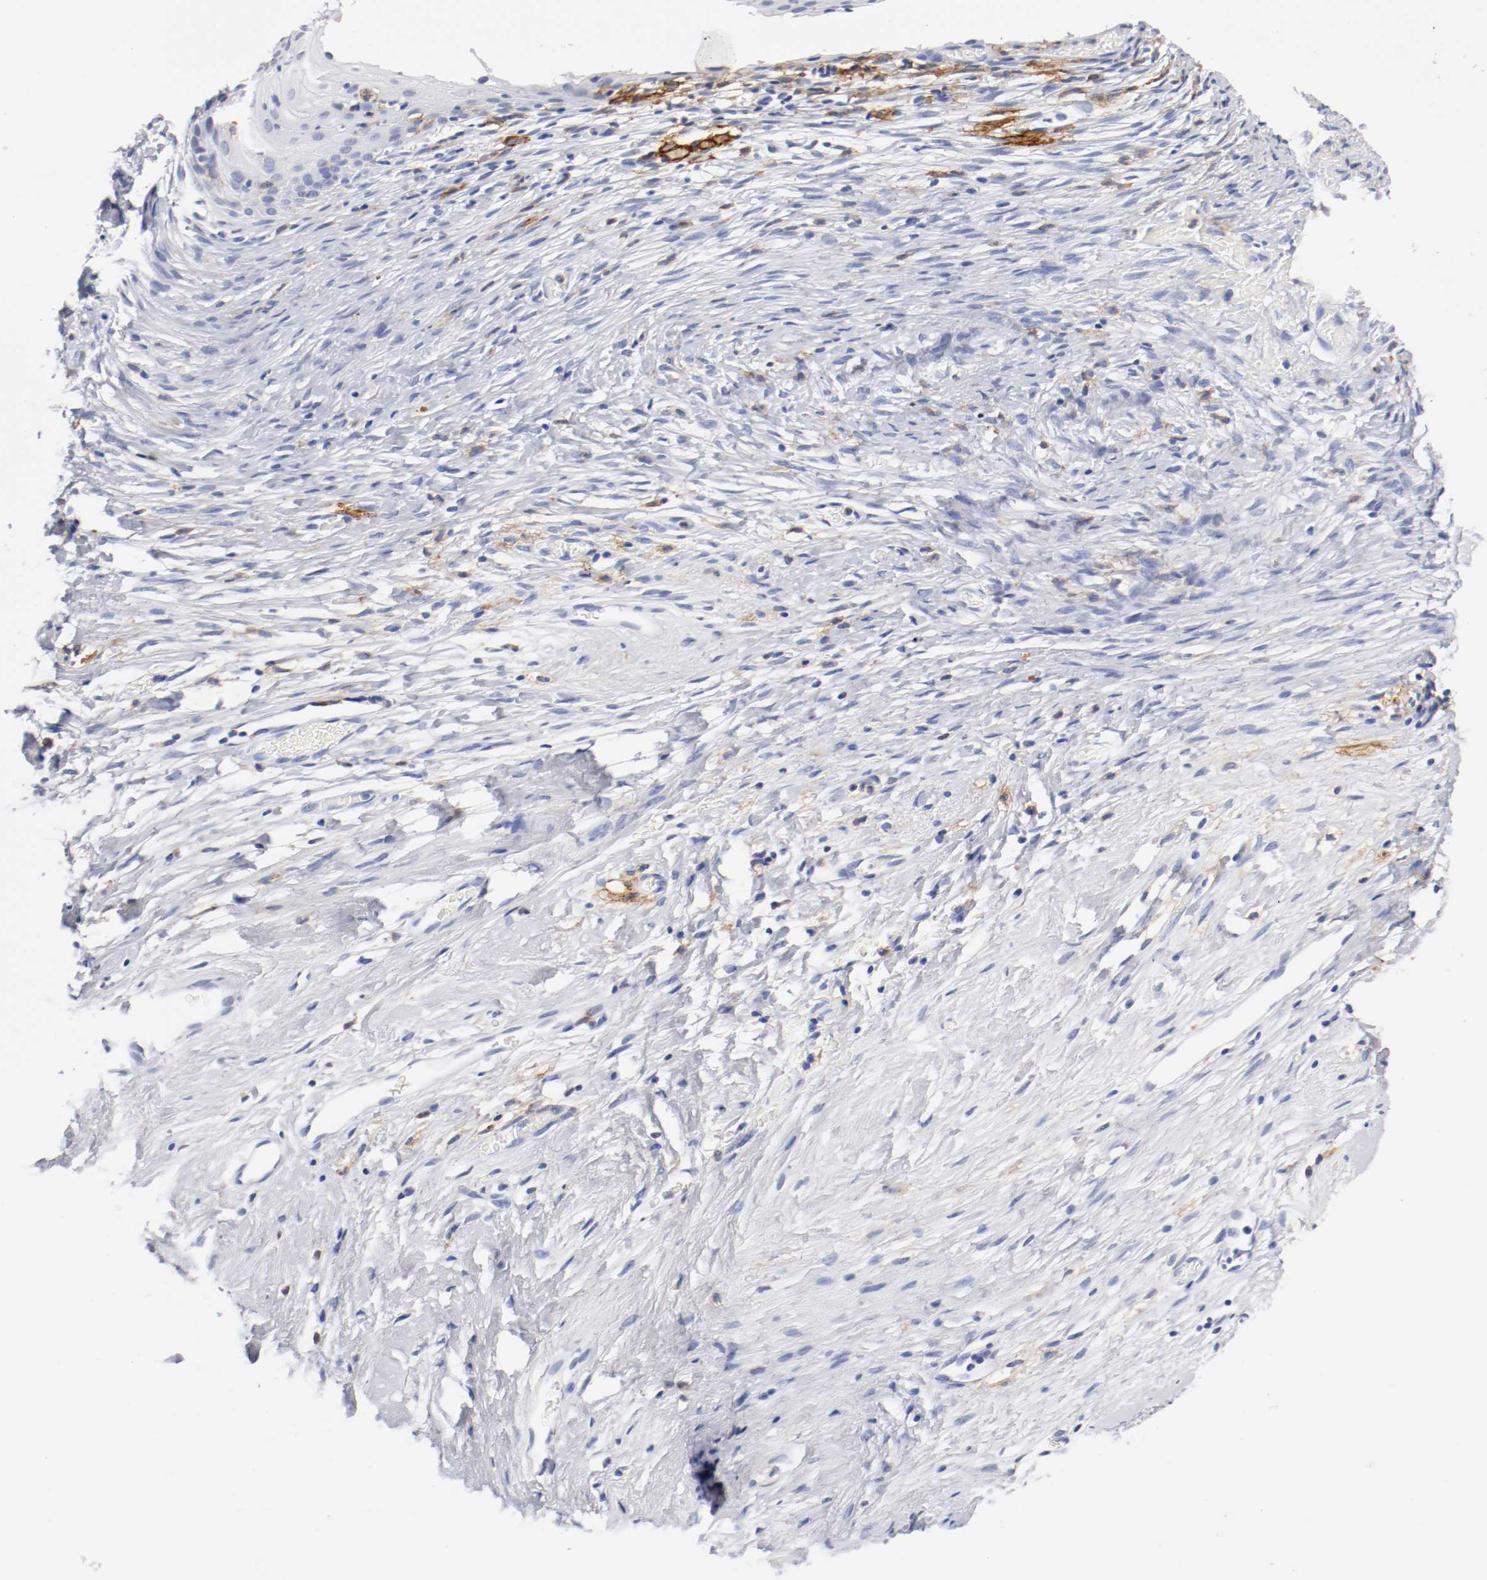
{"staining": {"intensity": "negative", "quantity": "none", "location": "none"}, "tissue": "cervical cancer", "cell_type": "Tumor cells", "image_type": "cancer", "snomed": [{"axis": "morphology", "description": "Normal tissue, NOS"}, {"axis": "morphology", "description": "Squamous cell carcinoma, NOS"}, {"axis": "topography", "description": "Cervix"}], "caption": "DAB (3,3'-diaminobenzidine) immunohistochemical staining of cervical cancer (squamous cell carcinoma) exhibits no significant expression in tumor cells.", "gene": "ITGAX", "patient": {"sex": "female", "age": 67}}